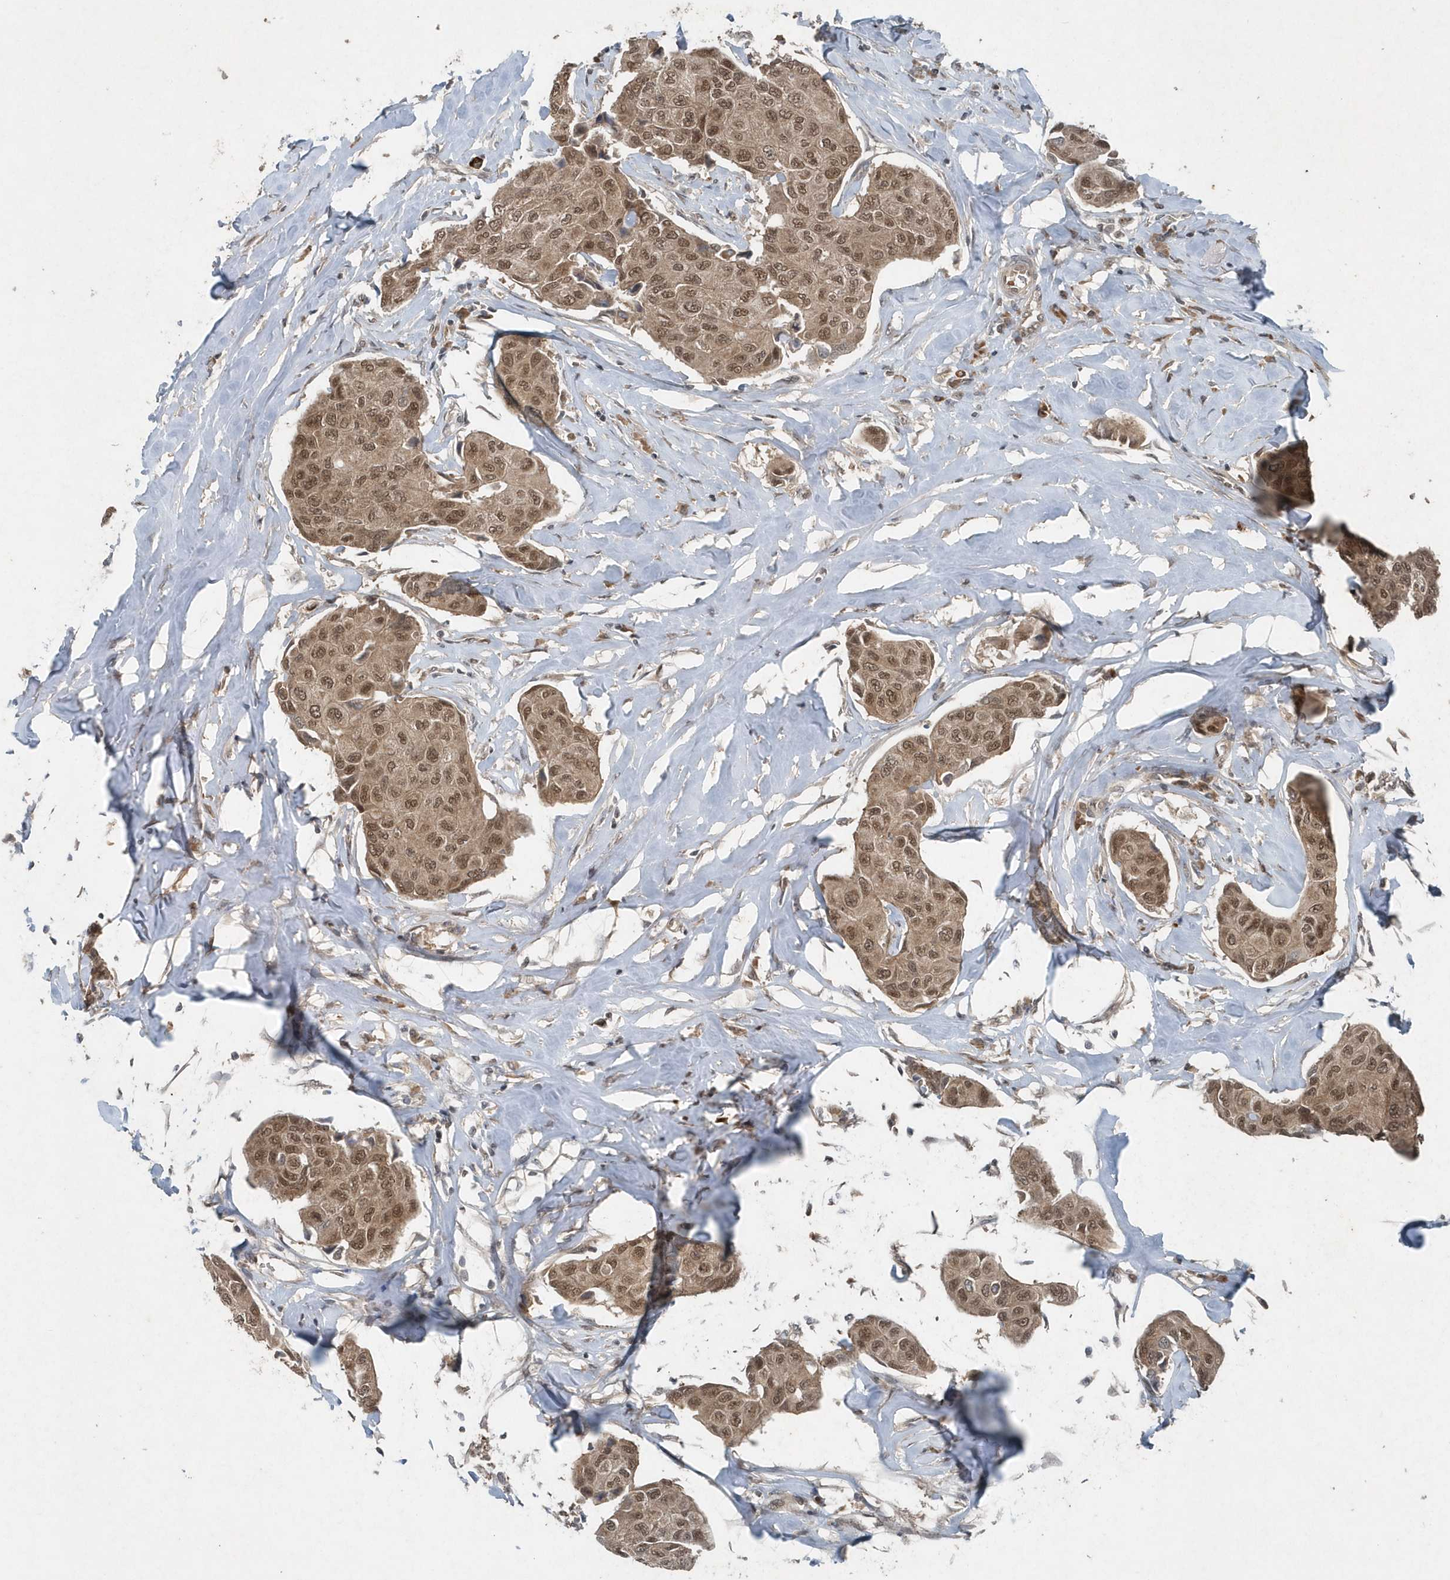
{"staining": {"intensity": "moderate", "quantity": ">75%", "location": "cytoplasmic/membranous,nuclear"}, "tissue": "breast cancer", "cell_type": "Tumor cells", "image_type": "cancer", "snomed": [{"axis": "morphology", "description": "Duct carcinoma"}, {"axis": "topography", "description": "Breast"}], "caption": "Tumor cells display medium levels of moderate cytoplasmic/membranous and nuclear staining in about >75% of cells in breast invasive ductal carcinoma.", "gene": "QTRT2", "patient": {"sex": "female", "age": 80}}